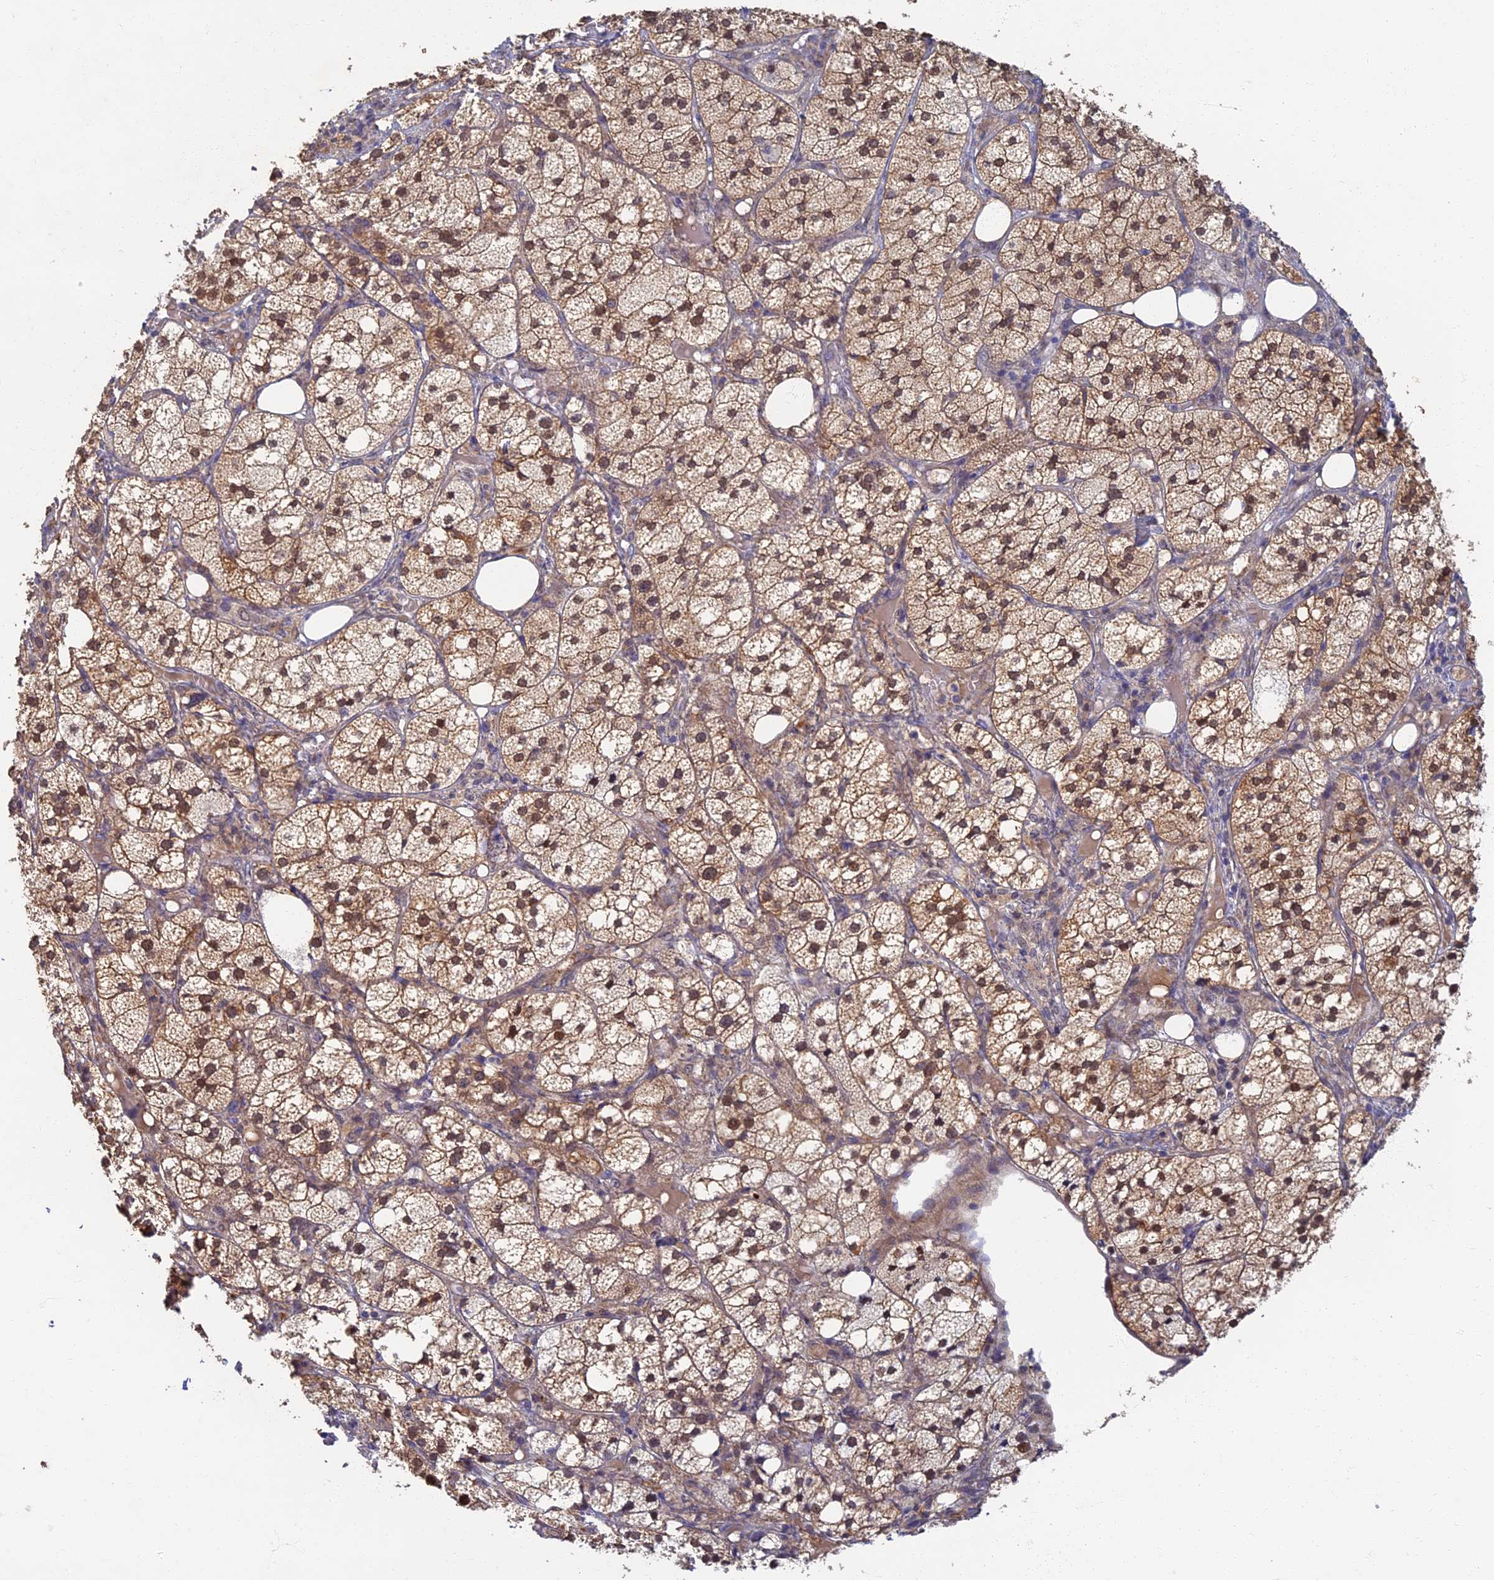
{"staining": {"intensity": "strong", "quantity": ">75%", "location": "cytoplasmic/membranous,nuclear"}, "tissue": "adrenal gland", "cell_type": "Glandular cells", "image_type": "normal", "snomed": [{"axis": "morphology", "description": "Normal tissue, NOS"}, {"axis": "topography", "description": "Adrenal gland"}], "caption": "Immunohistochemistry (IHC) (DAB (3,3'-diaminobenzidine)) staining of normal adrenal gland exhibits strong cytoplasmic/membranous,nuclear protein expression in approximately >75% of glandular cells. Using DAB (3,3'-diaminobenzidine) (brown) and hematoxylin (blue) stains, captured at high magnification using brightfield microscopy.", "gene": "RSPH3", "patient": {"sex": "female", "age": 61}}